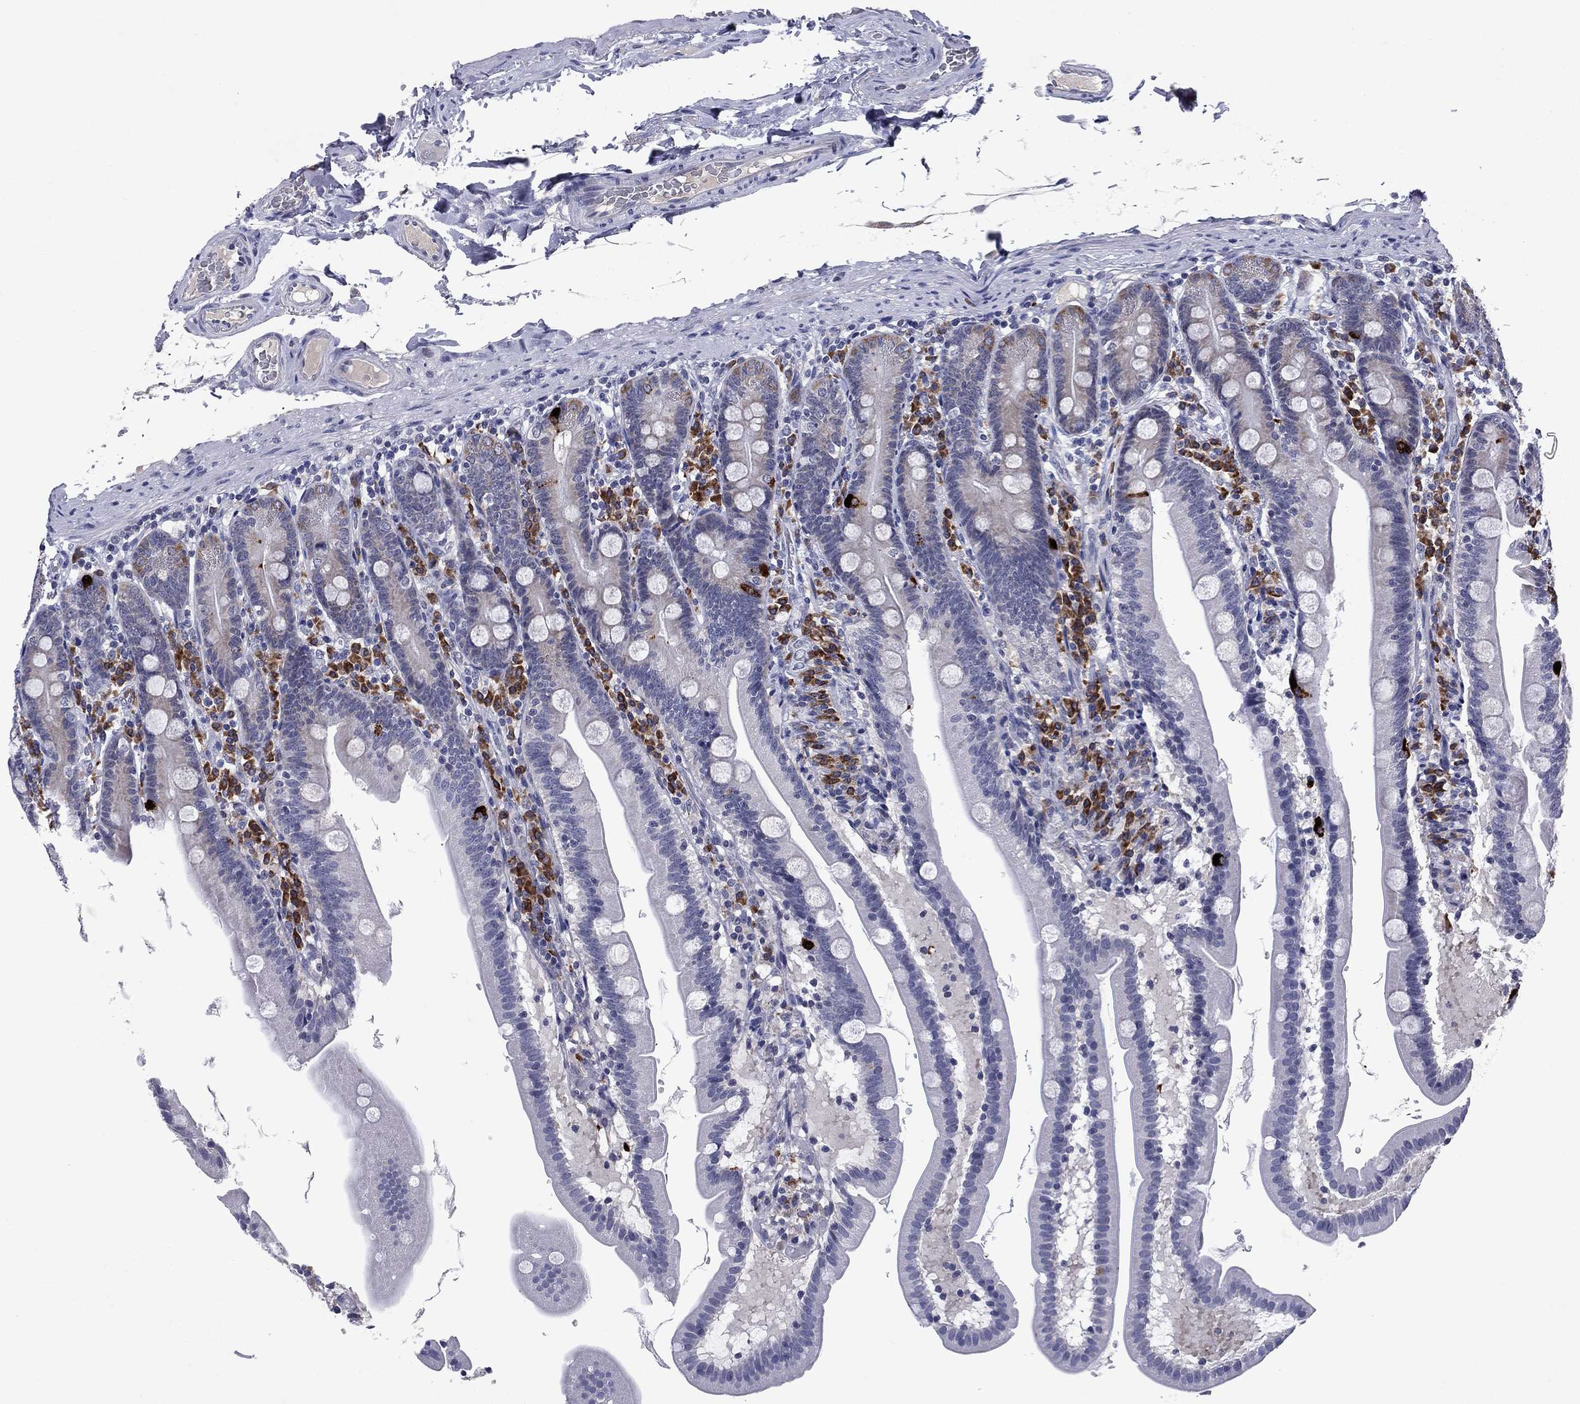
{"staining": {"intensity": "negative", "quantity": "none", "location": "none"}, "tissue": "duodenum", "cell_type": "Glandular cells", "image_type": "normal", "snomed": [{"axis": "morphology", "description": "Normal tissue, NOS"}, {"axis": "topography", "description": "Duodenum"}], "caption": "The immunohistochemistry (IHC) photomicrograph has no significant positivity in glandular cells of duodenum. (DAB (3,3'-diaminobenzidine) immunohistochemistry visualized using brightfield microscopy, high magnification).", "gene": "ECM1", "patient": {"sex": "female", "age": 67}}